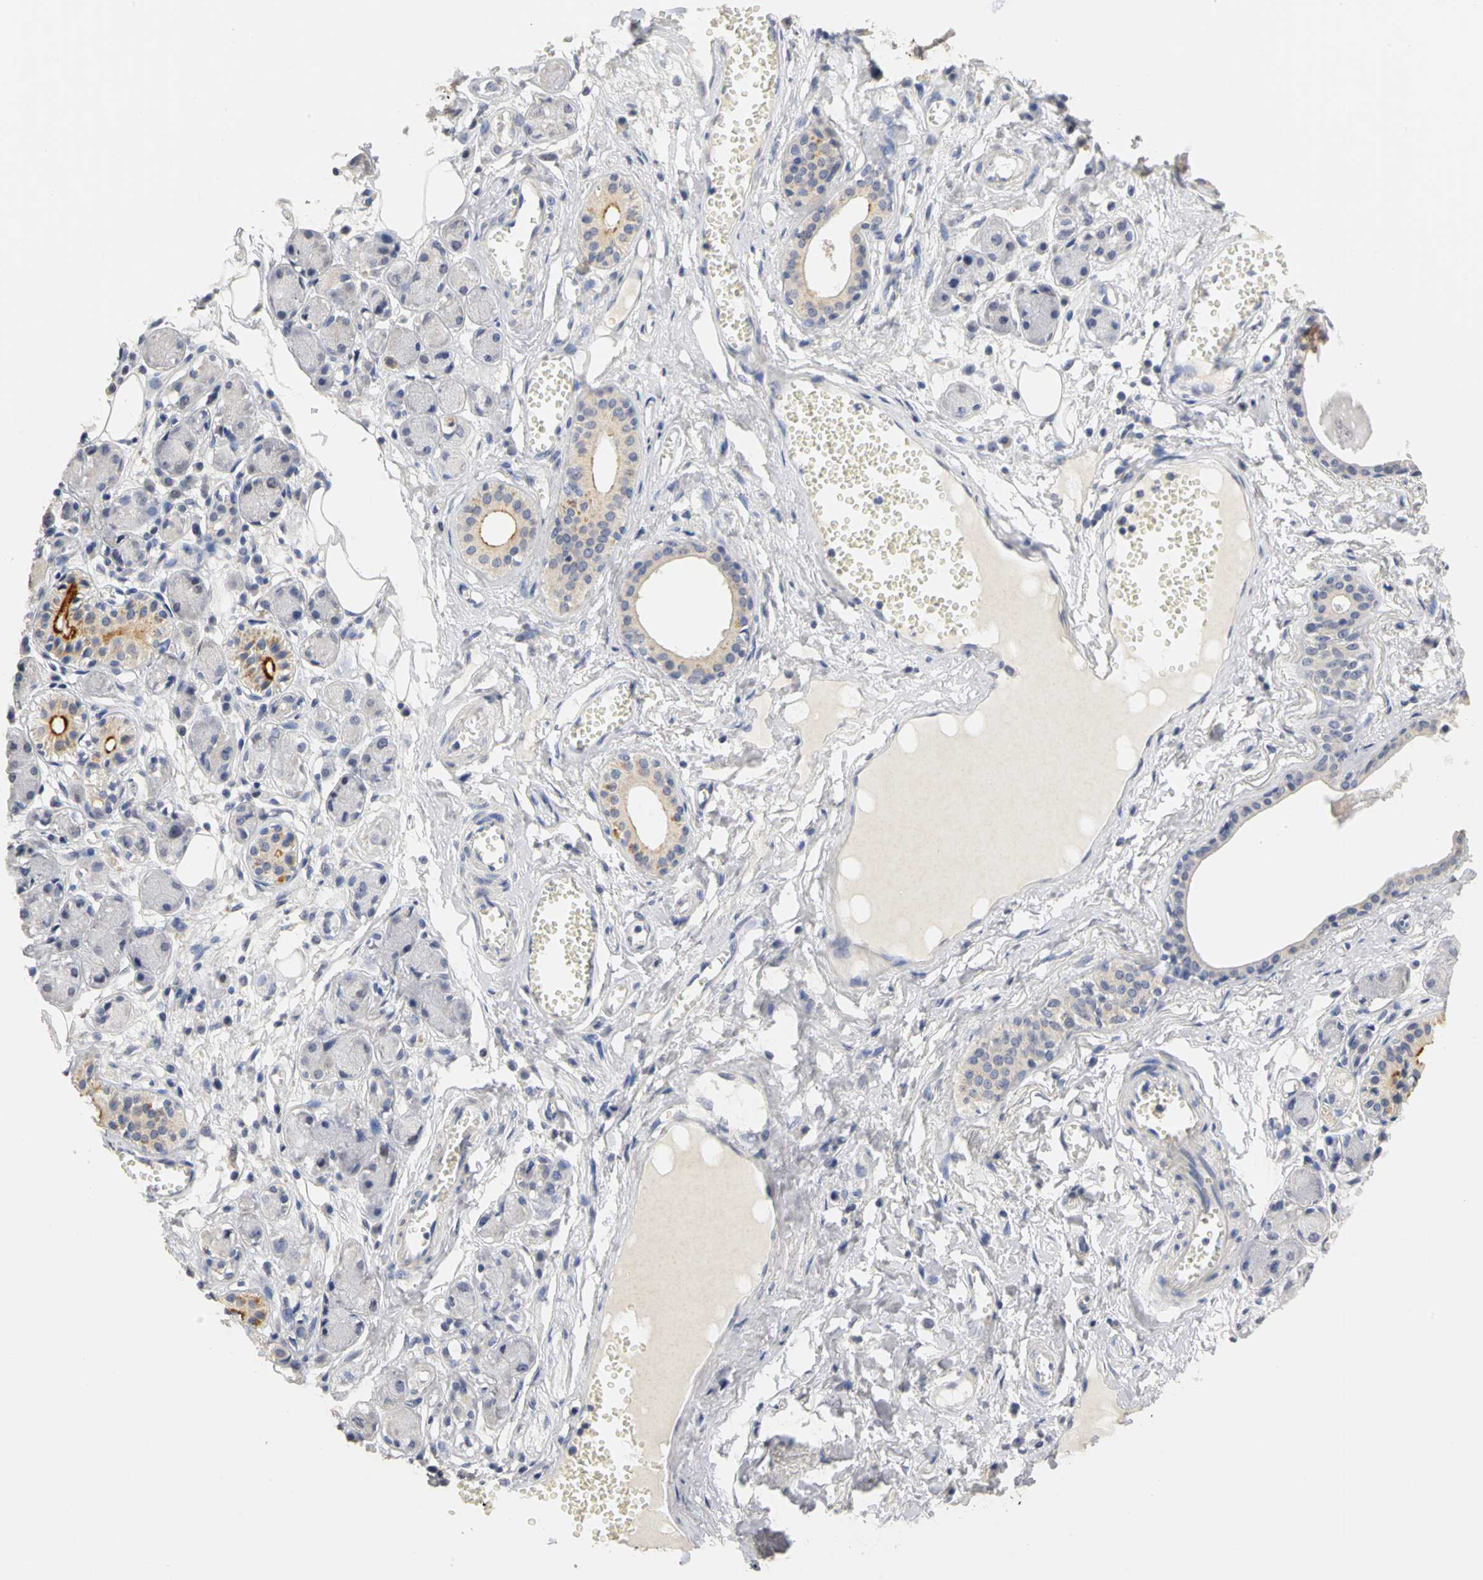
{"staining": {"intensity": "negative", "quantity": "none", "location": "none"}, "tissue": "soft tissue", "cell_type": "Fibroblasts", "image_type": "normal", "snomed": [{"axis": "morphology", "description": "Normal tissue, NOS"}, {"axis": "morphology", "description": "Inflammation, NOS"}, {"axis": "topography", "description": "Vascular tissue"}, {"axis": "topography", "description": "Salivary gland"}], "caption": "There is no significant staining in fibroblasts of soft tissue. (Stains: DAB immunohistochemistry with hematoxylin counter stain, Microscopy: brightfield microscopy at high magnification).", "gene": "PGR", "patient": {"sex": "female", "age": 75}}